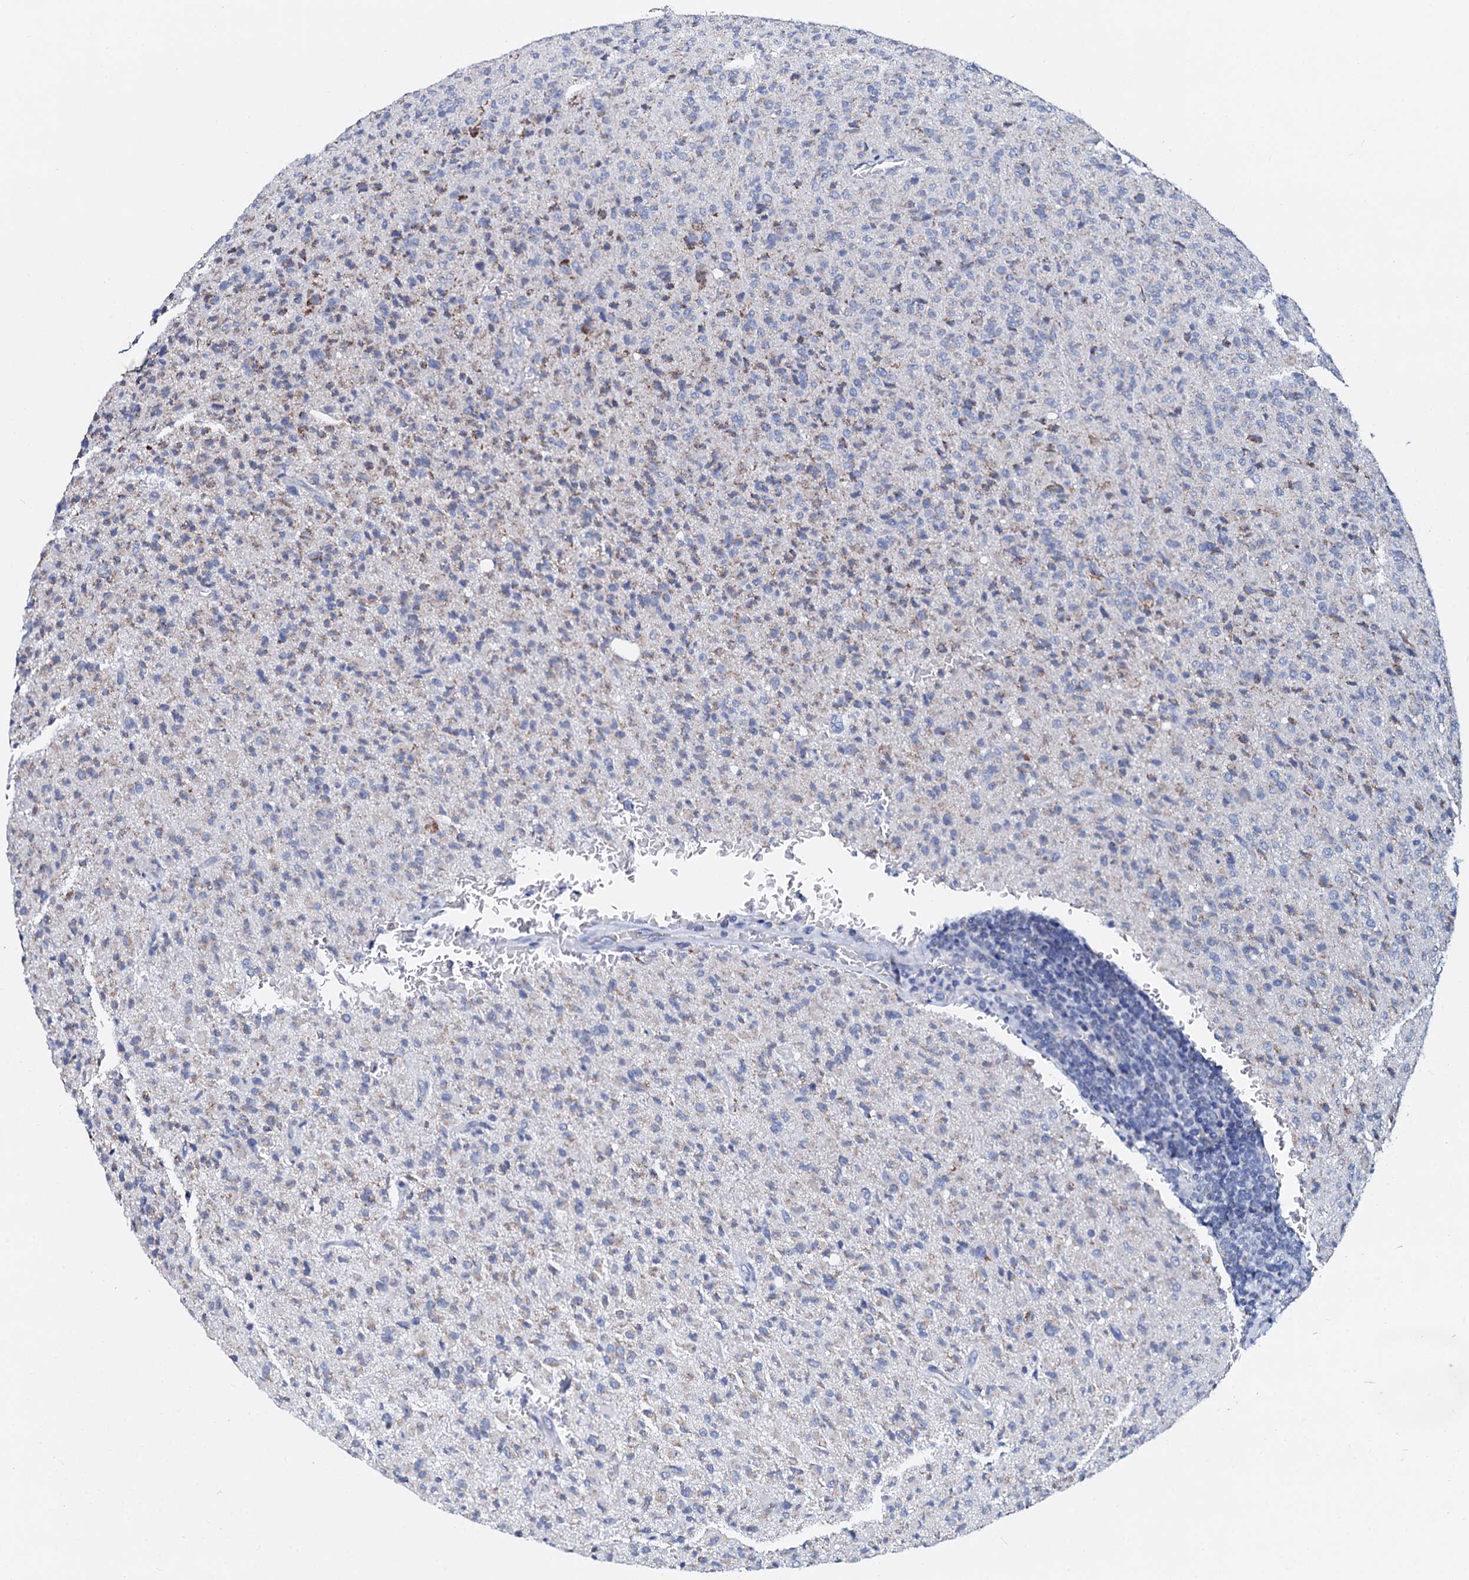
{"staining": {"intensity": "negative", "quantity": "none", "location": "none"}, "tissue": "glioma", "cell_type": "Tumor cells", "image_type": "cancer", "snomed": [{"axis": "morphology", "description": "Glioma, malignant, High grade"}, {"axis": "topography", "description": "Brain"}], "caption": "This photomicrograph is of glioma stained with IHC to label a protein in brown with the nuclei are counter-stained blue. There is no positivity in tumor cells. The staining was performed using DAB (3,3'-diaminobenzidine) to visualize the protein expression in brown, while the nuclei were stained in blue with hematoxylin (Magnification: 20x).", "gene": "SLC37A4", "patient": {"sex": "female", "age": 57}}